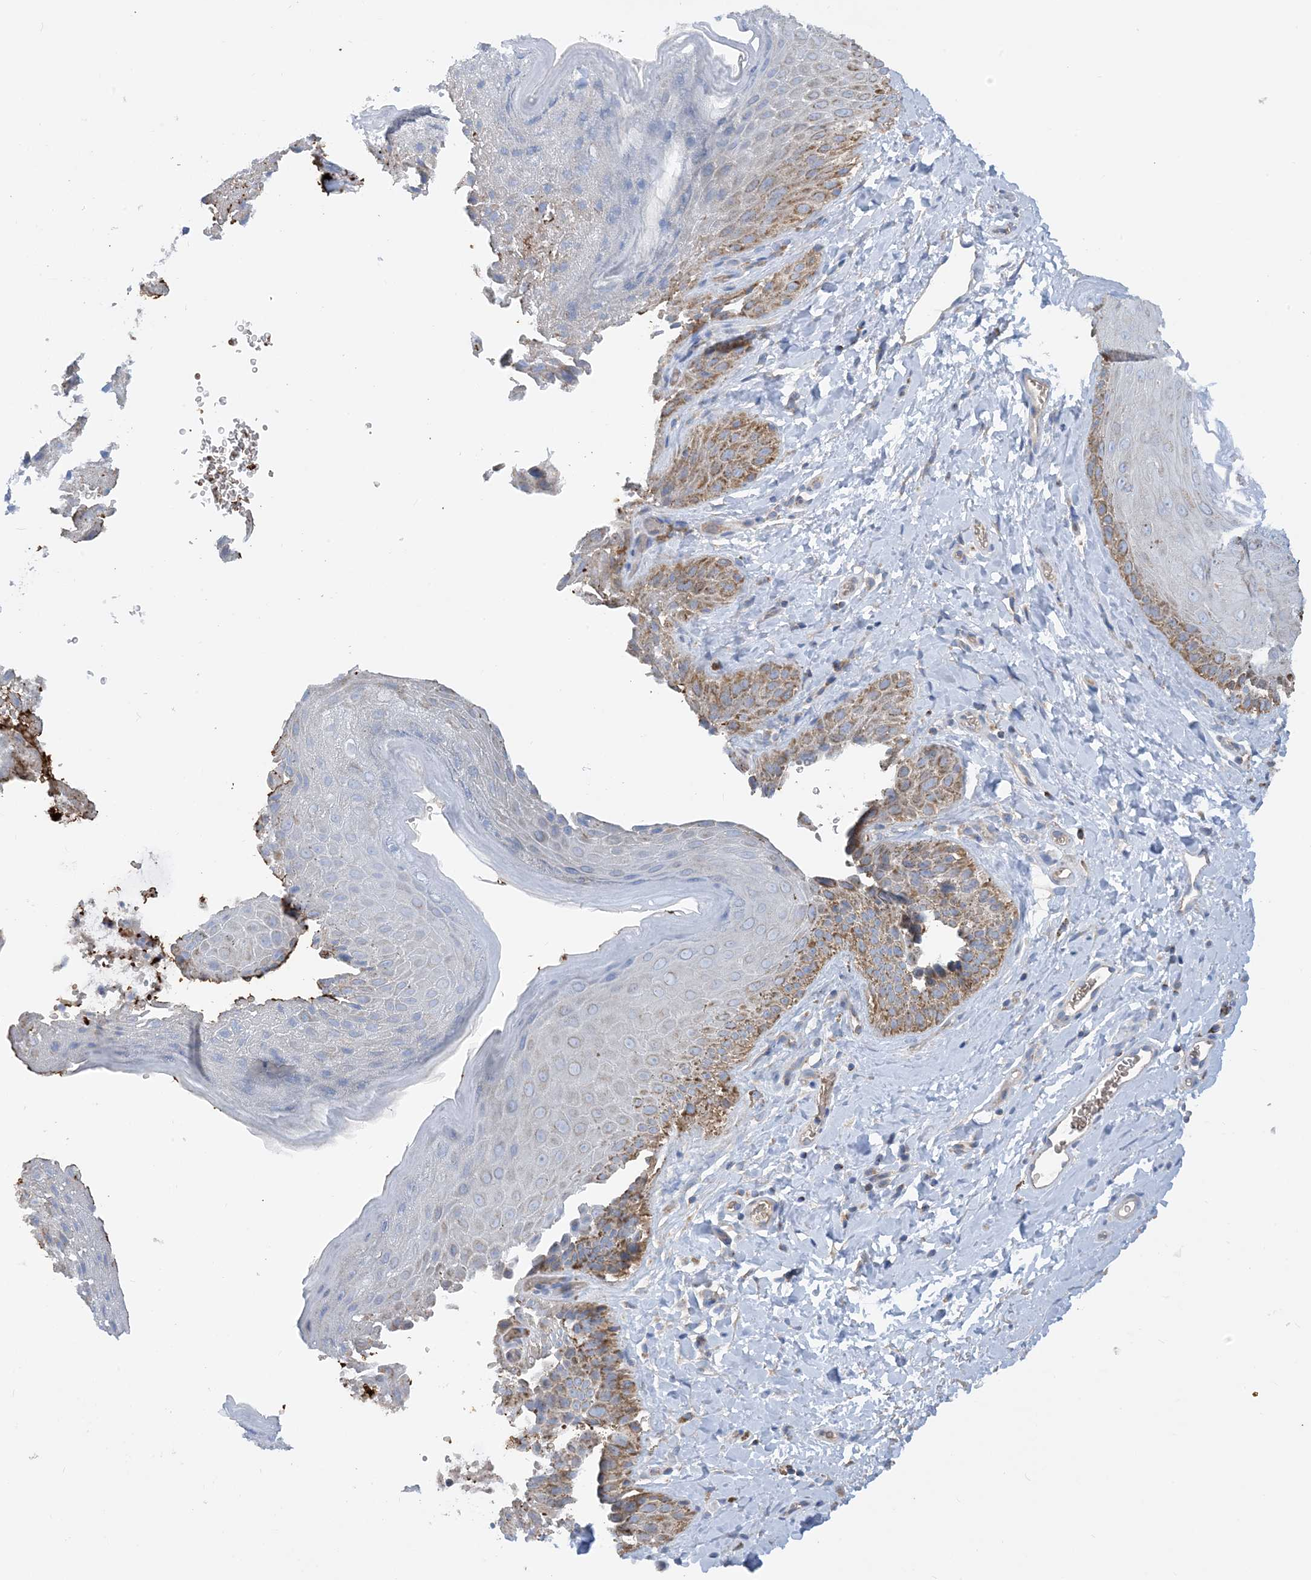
{"staining": {"intensity": "moderate", "quantity": "25%-75%", "location": "cytoplasmic/membranous"}, "tissue": "skin", "cell_type": "Epidermal cells", "image_type": "normal", "snomed": [{"axis": "morphology", "description": "Normal tissue, NOS"}, {"axis": "topography", "description": "Anal"}], "caption": "Immunohistochemistry (IHC) micrograph of normal skin stained for a protein (brown), which shows medium levels of moderate cytoplasmic/membranous positivity in approximately 25%-75% of epidermal cells.", "gene": "PHOSPHO2", "patient": {"sex": "male", "age": 44}}